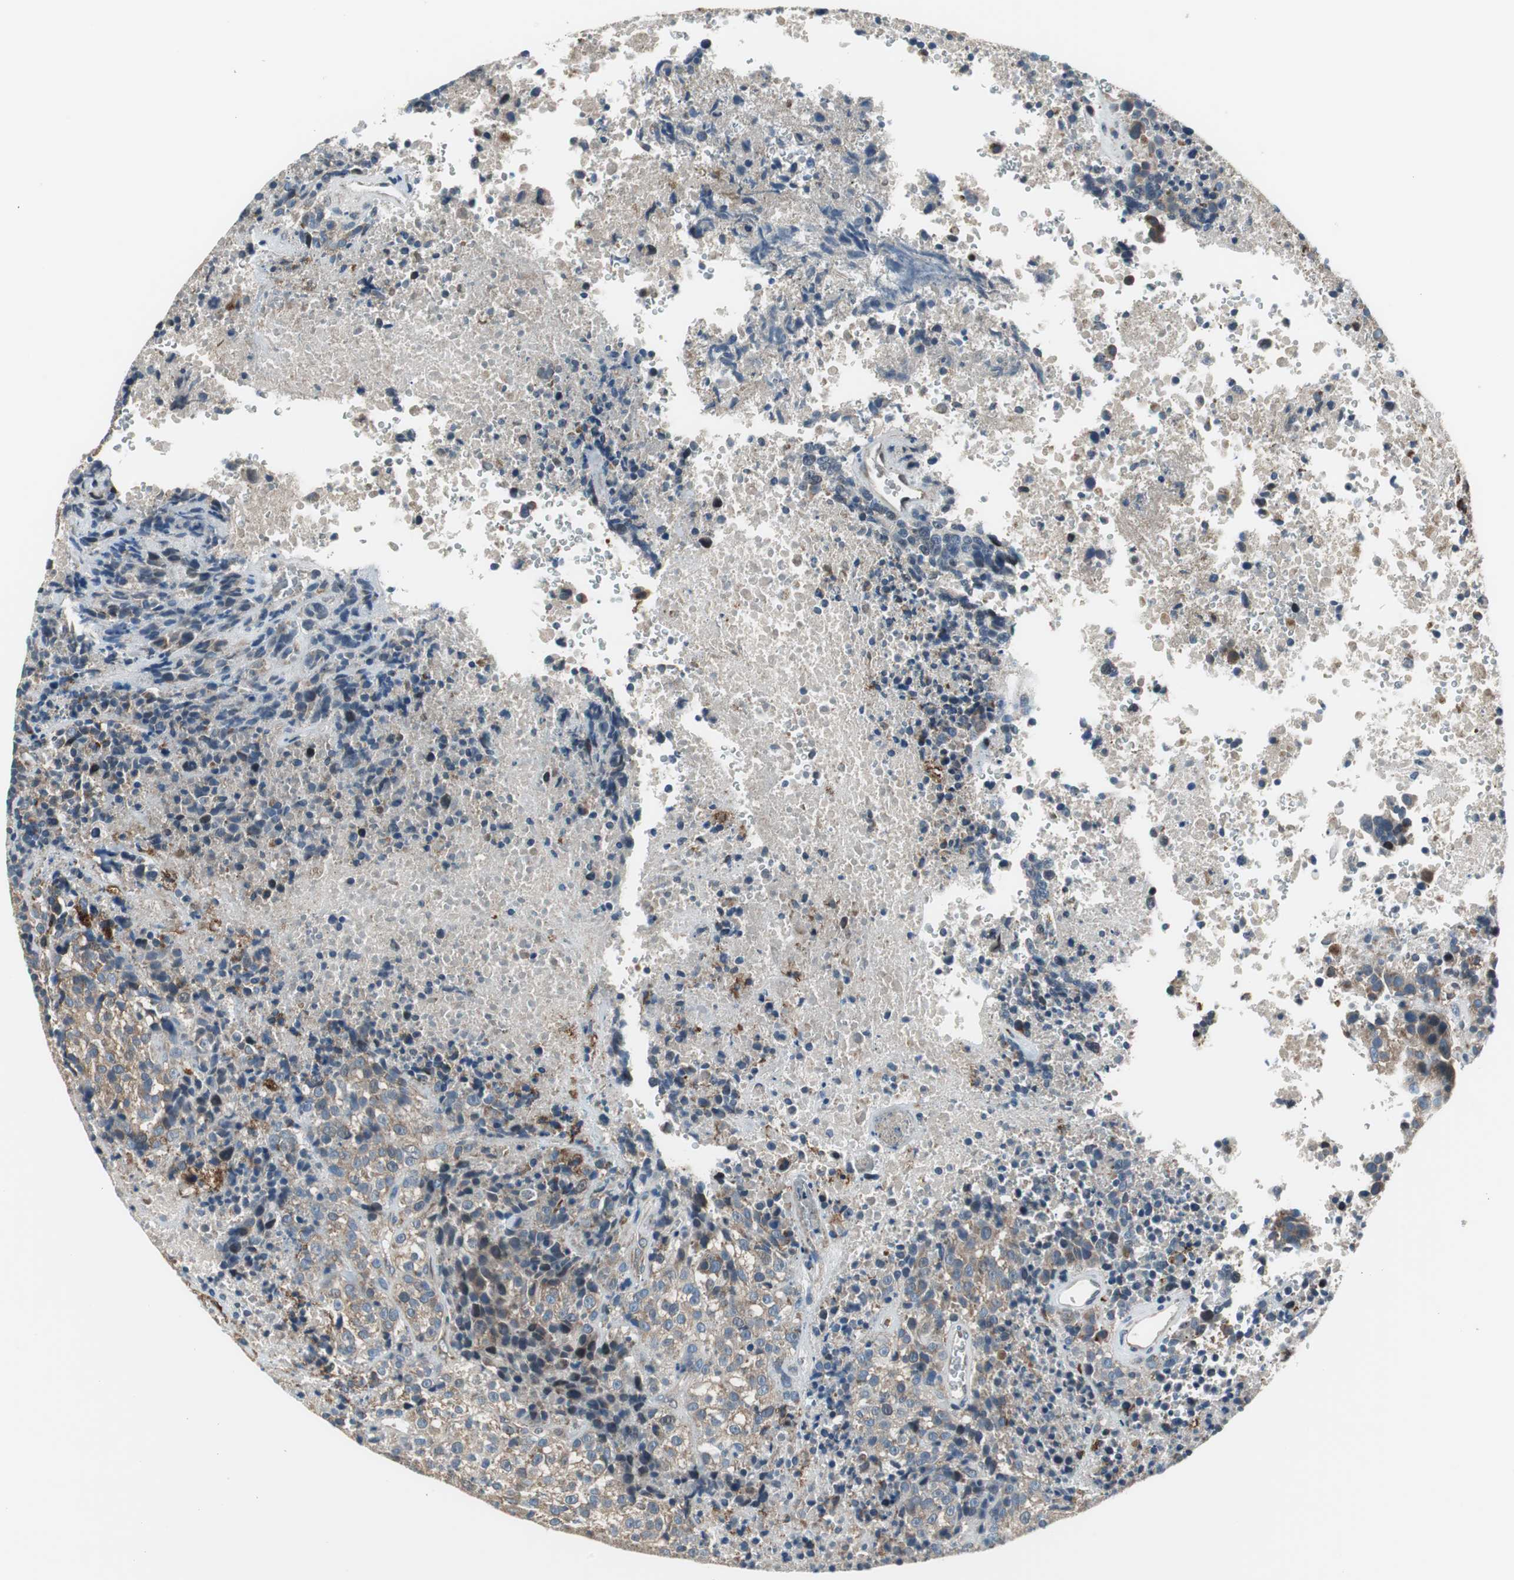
{"staining": {"intensity": "moderate", "quantity": ">75%", "location": "cytoplasmic/membranous"}, "tissue": "melanoma", "cell_type": "Tumor cells", "image_type": "cancer", "snomed": [{"axis": "morphology", "description": "Malignant melanoma, Metastatic site"}, {"axis": "topography", "description": "Cerebral cortex"}], "caption": "Protein expression by immunohistochemistry demonstrates moderate cytoplasmic/membranous staining in approximately >75% of tumor cells in malignant melanoma (metastatic site).", "gene": "PI4KB", "patient": {"sex": "female", "age": 52}}